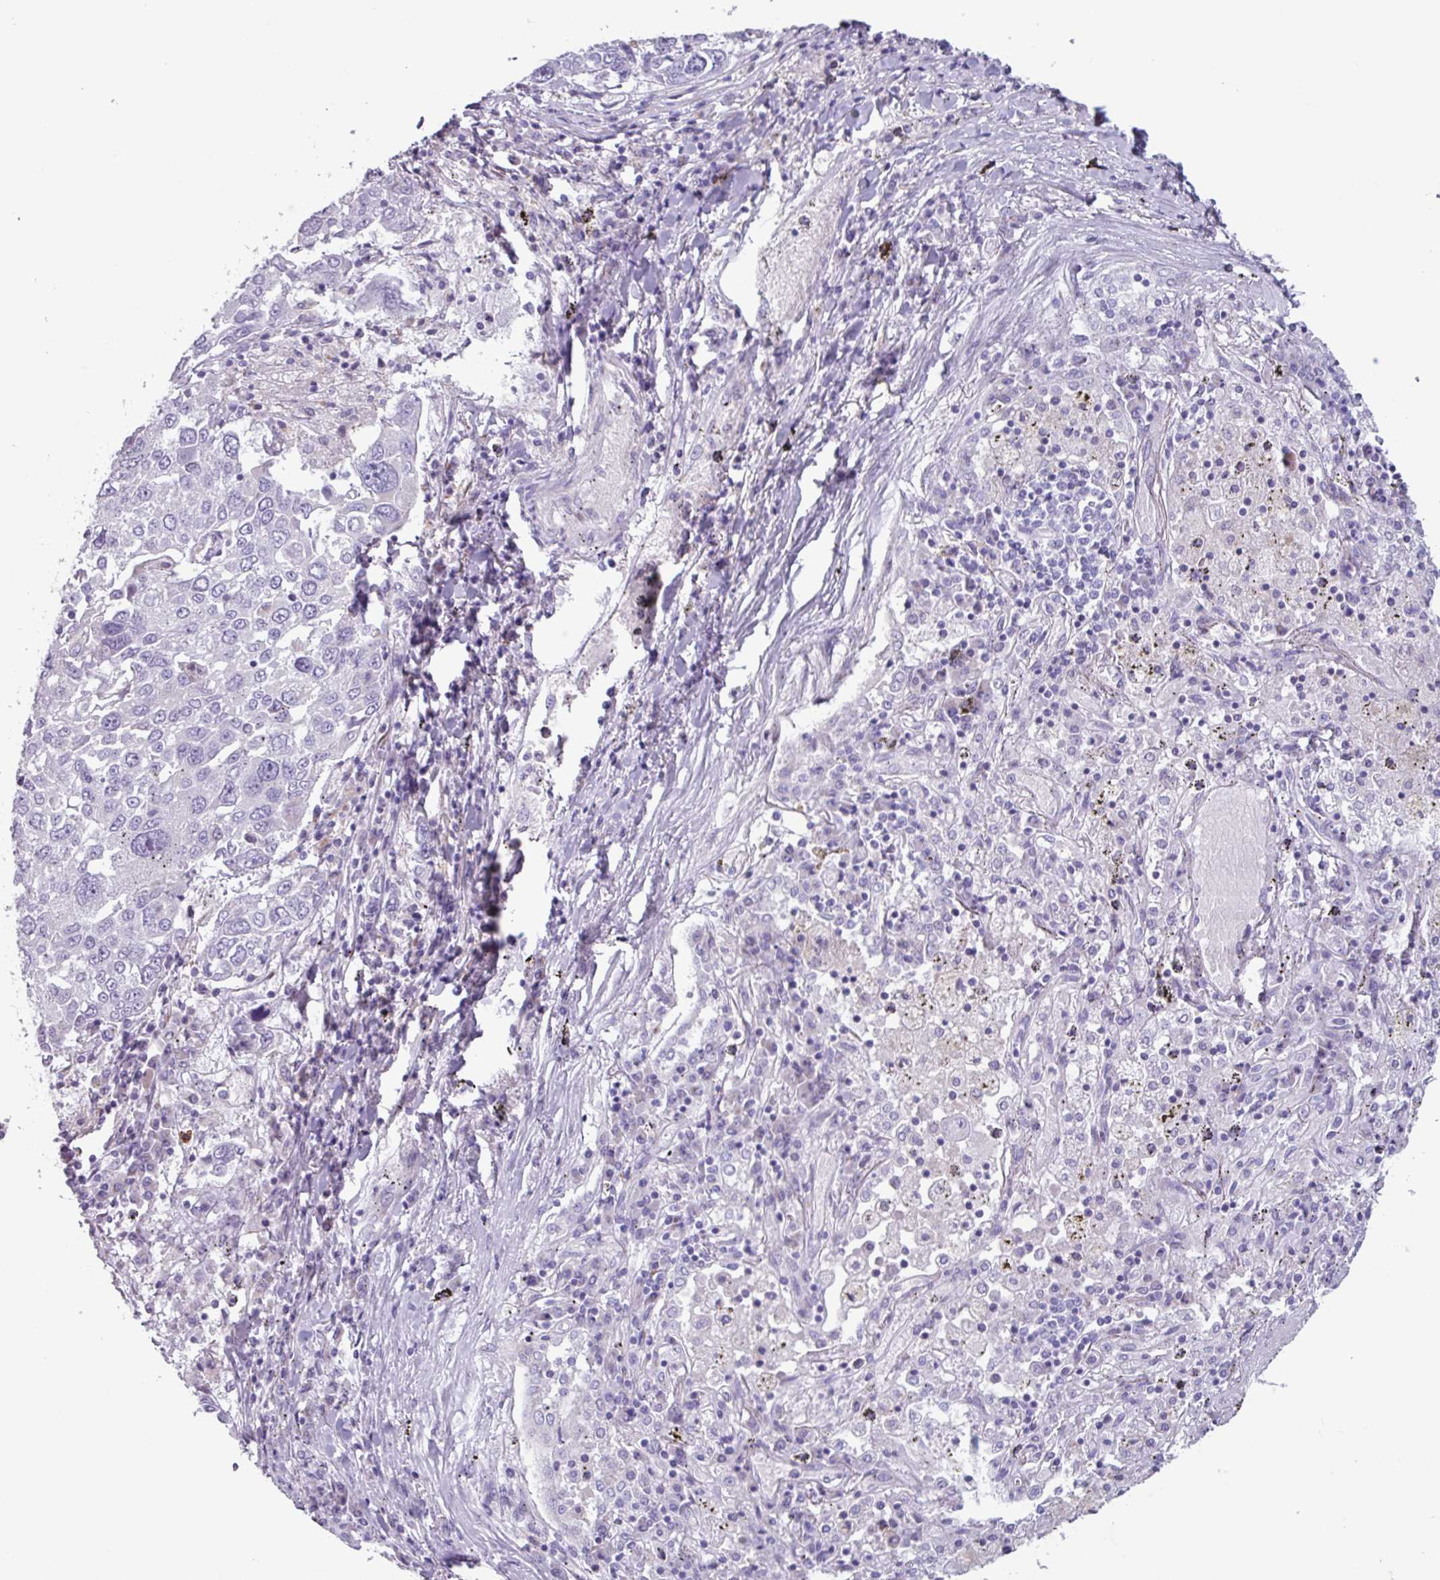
{"staining": {"intensity": "negative", "quantity": "none", "location": "none"}, "tissue": "lung cancer", "cell_type": "Tumor cells", "image_type": "cancer", "snomed": [{"axis": "morphology", "description": "Squamous cell carcinoma, NOS"}, {"axis": "topography", "description": "Lung"}], "caption": "The immunohistochemistry (IHC) image has no significant expression in tumor cells of lung squamous cell carcinoma tissue. Nuclei are stained in blue.", "gene": "ADGRE1", "patient": {"sex": "male", "age": 65}}